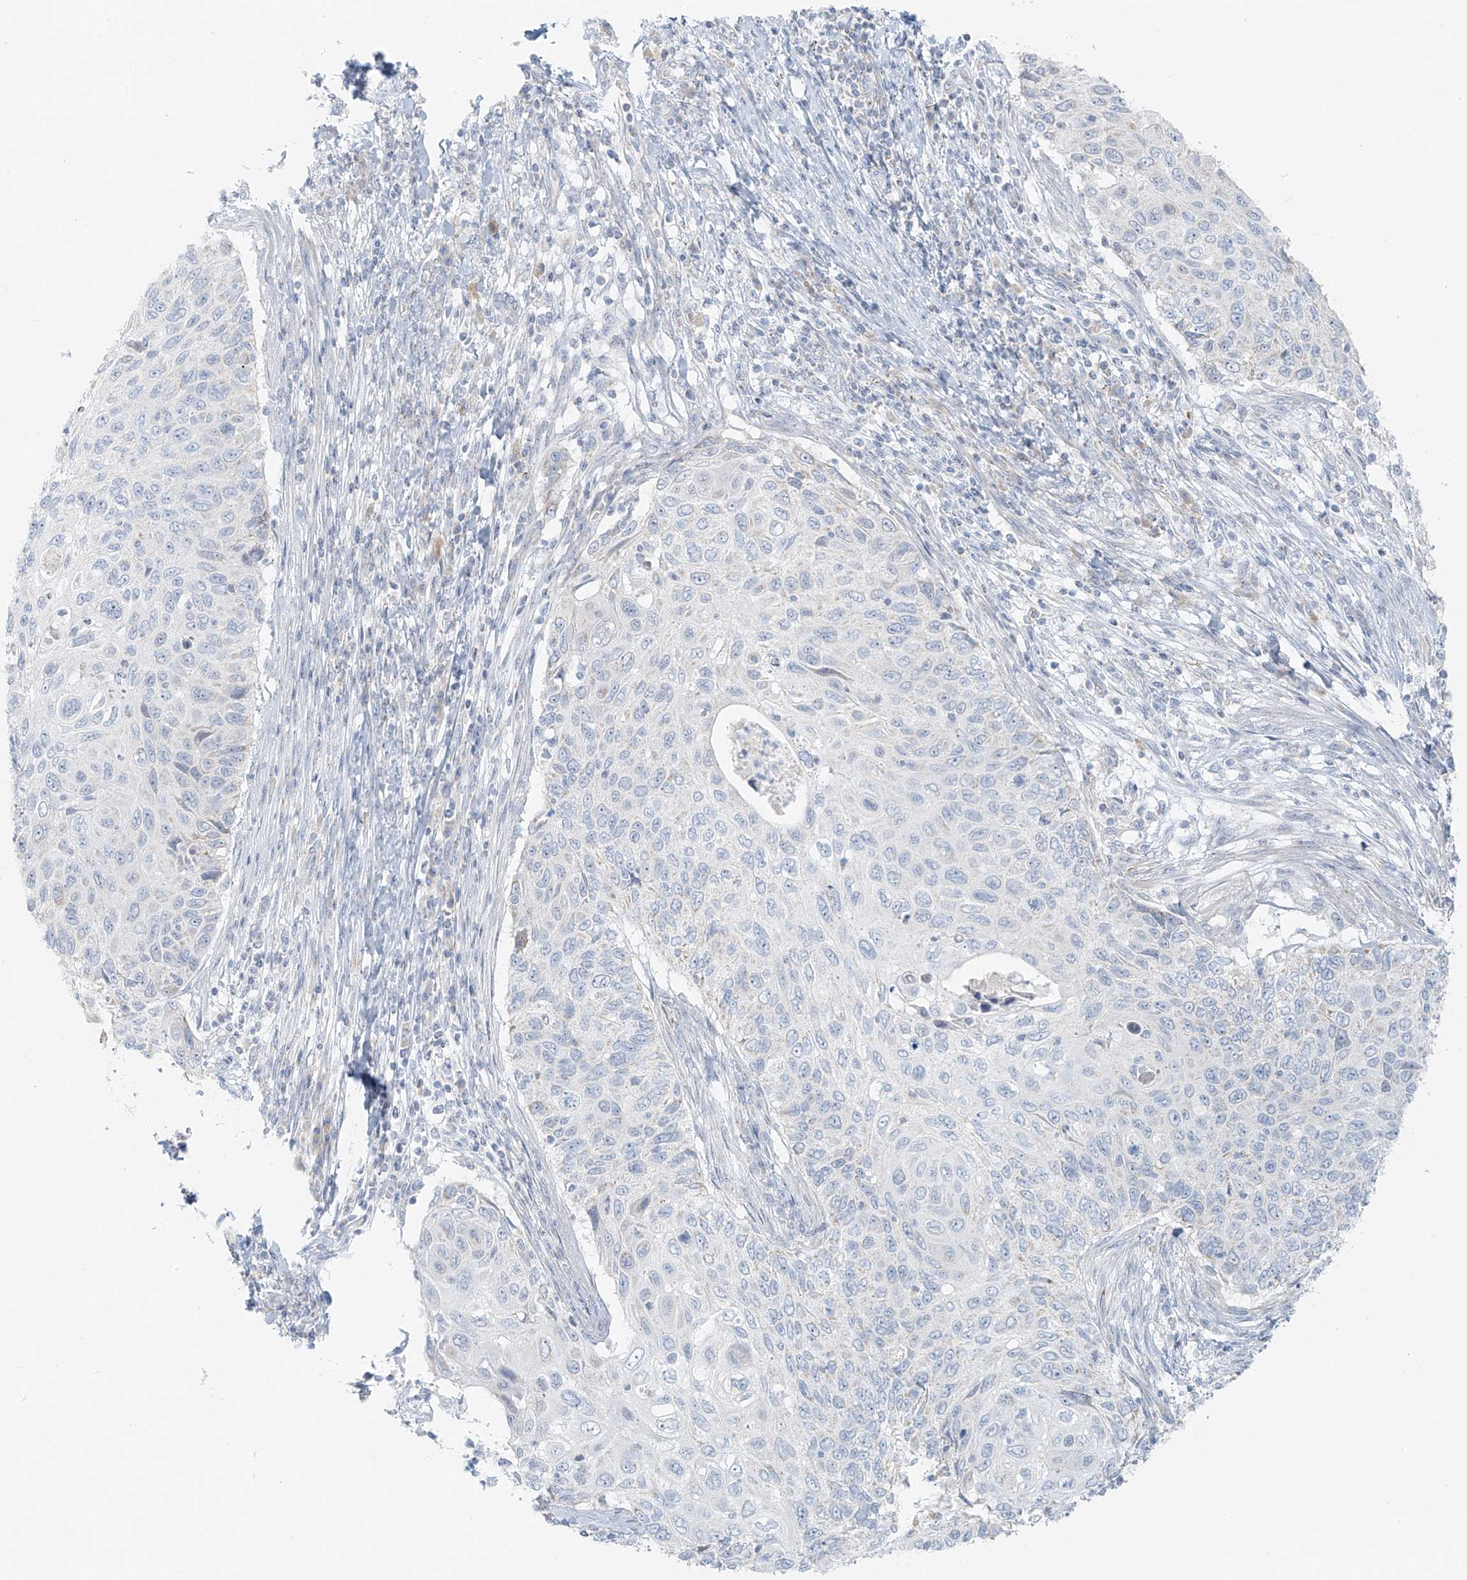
{"staining": {"intensity": "negative", "quantity": "none", "location": "none"}, "tissue": "cervical cancer", "cell_type": "Tumor cells", "image_type": "cancer", "snomed": [{"axis": "morphology", "description": "Squamous cell carcinoma, NOS"}, {"axis": "topography", "description": "Cervix"}], "caption": "IHC micrograph of neoplastic tissue: squamous cell carcinoma (cervical) stained with DAB (3,3'-diaminobenzidine) reveals no significant protein expression in tumor cells.", "gene": "UST", "patient": {"sex": "female", "age": 70}}